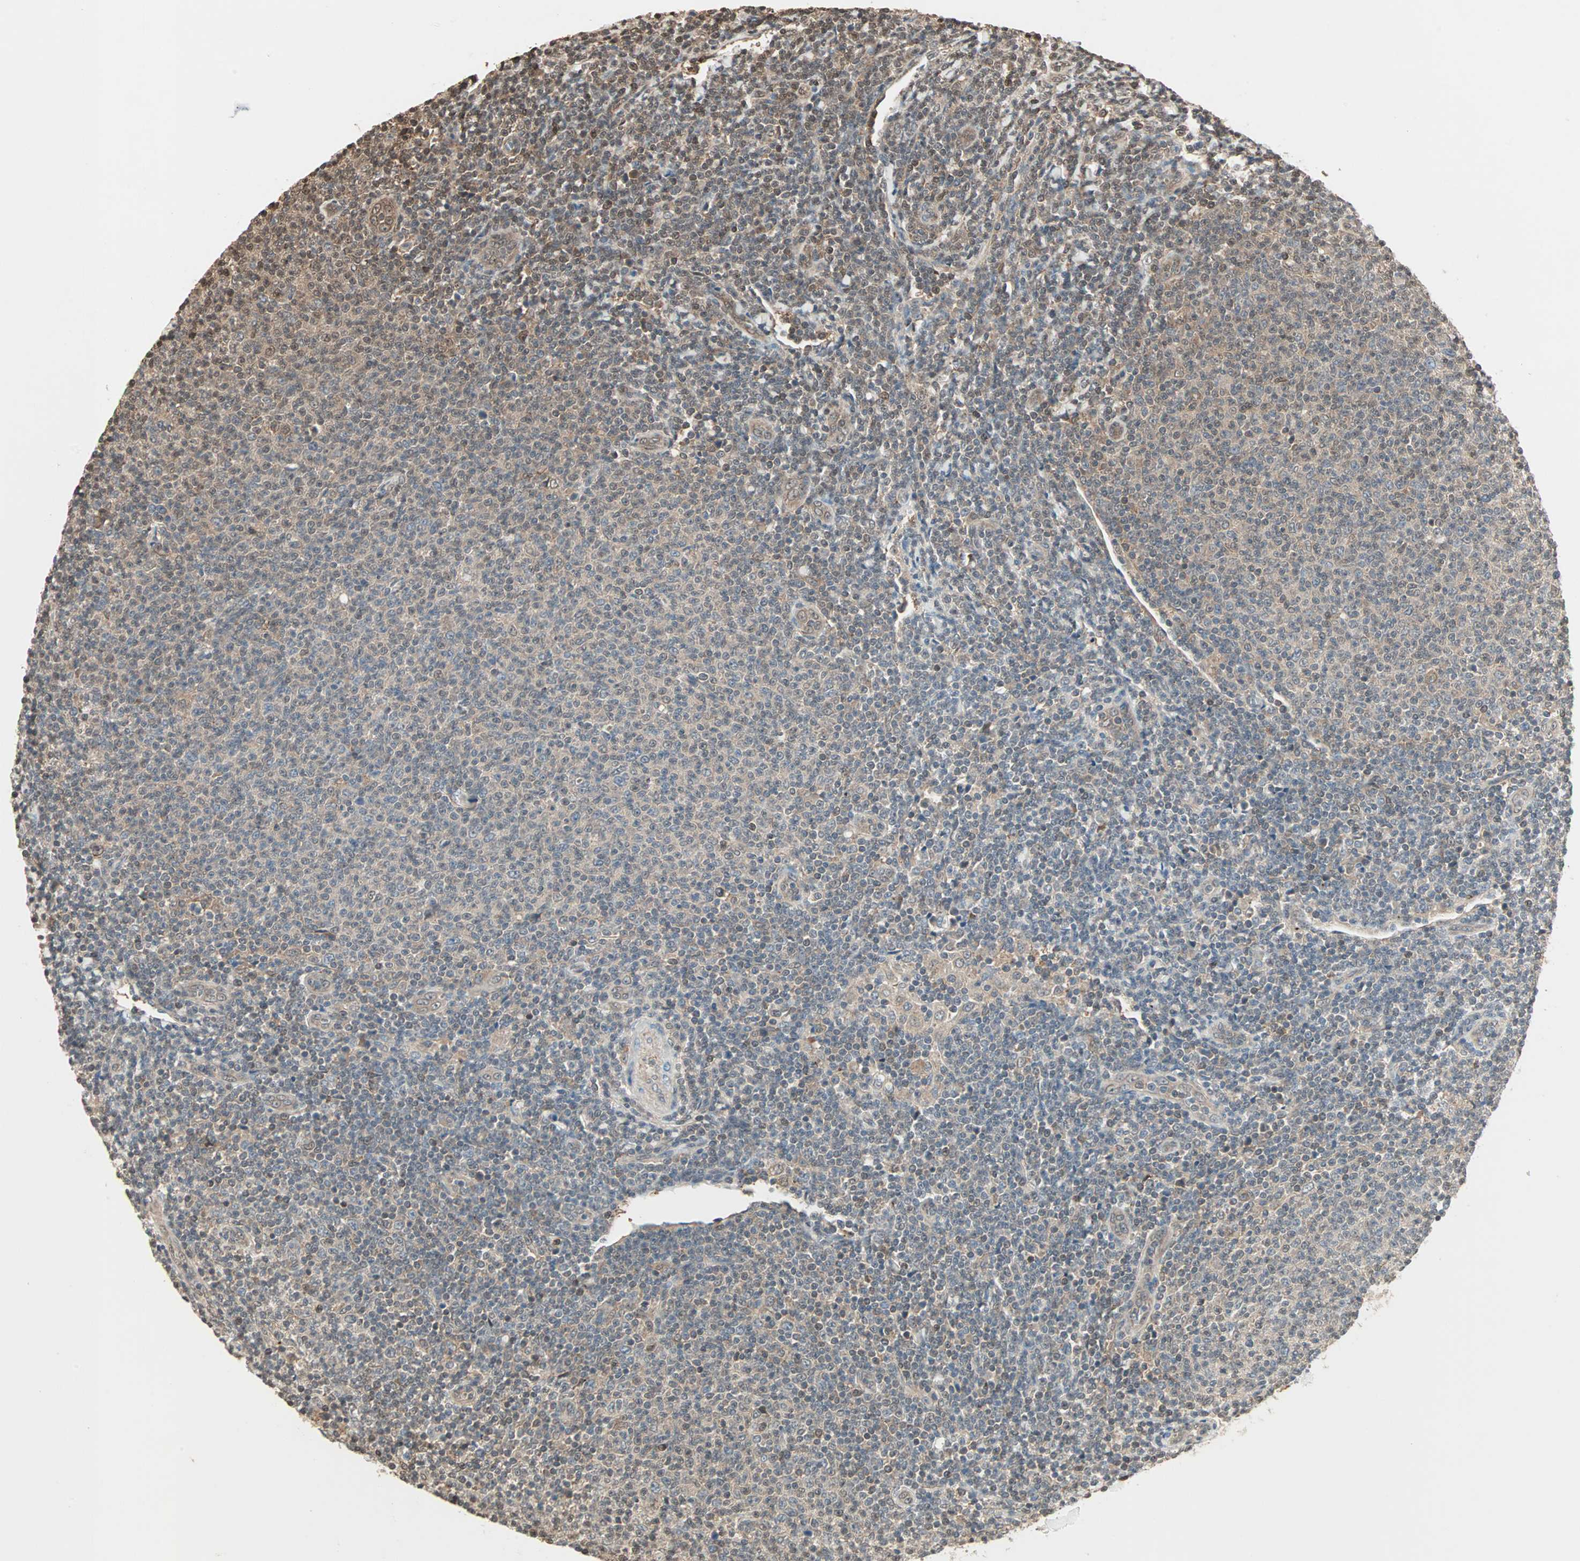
{"staining": {"intensity": "moderate", "quantity": "25%-75%", "location": "cytoplasmic/membranous,nuclear"}, "tissue": "lymphoma", "cell_type": "Tumor cells", "image_type": "cancer", "snomed": [{"axis": "morphology", "description": "Malignant lymphoma, non-Hodgkin's type, Low grade"}, {"axis": "topography", "description": "Lymph node"}], "caption": "Immunohistochemical staining of low-grade malignant lymphoma, non-Hodgkin's type displays moderate cytoplasmic/membranous and nuclear protein positivity in approximately 25%-75% of tumor cells. (Brightfield microscopy of DAB IHC at high magnification).", "gene": "DRG2", "patient": {"sex": "male", "age": 66}}